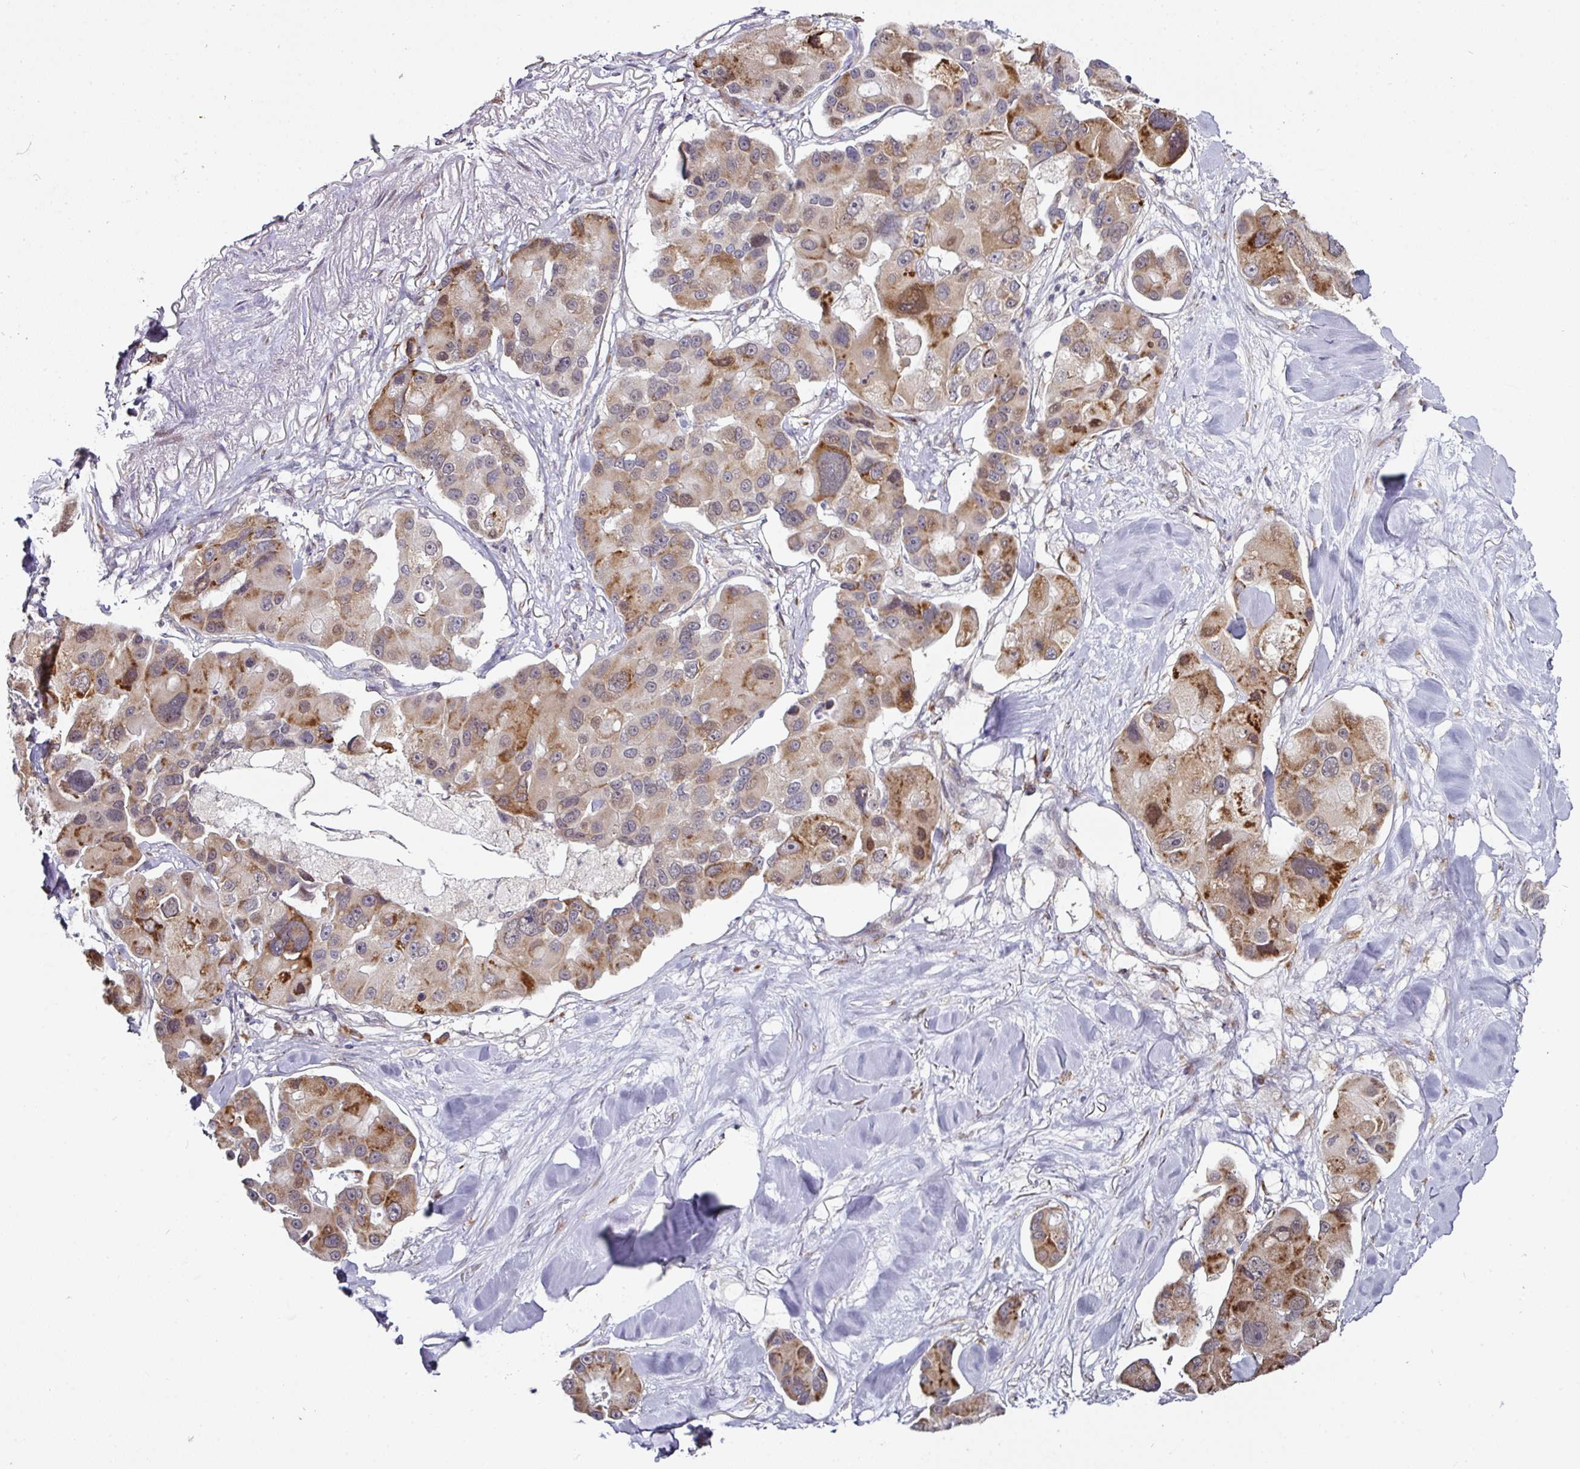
{"staining": {"intensity": "moderate", "quantity": "25%-75%", "location": "cytoplasmic/membranous"}, "tissue": "lung cancer", "cell_type": "Tumor cells", "image_type": "cancer", "snomed": [{"axis": "morphology", "description": "Adenocarcinoma, NOS"}, {"axis": "topography", "description": "Lung"}], "caption": "DAB immunohistochemical staining of human lung cancer (adenocarcinoma) exhibits moderate cytoplasmic/membranous protein positivity in about 25%-75% of tumor cells.", "gene": "APOLD1", "patient": {"sex": "female", "age": 54}}